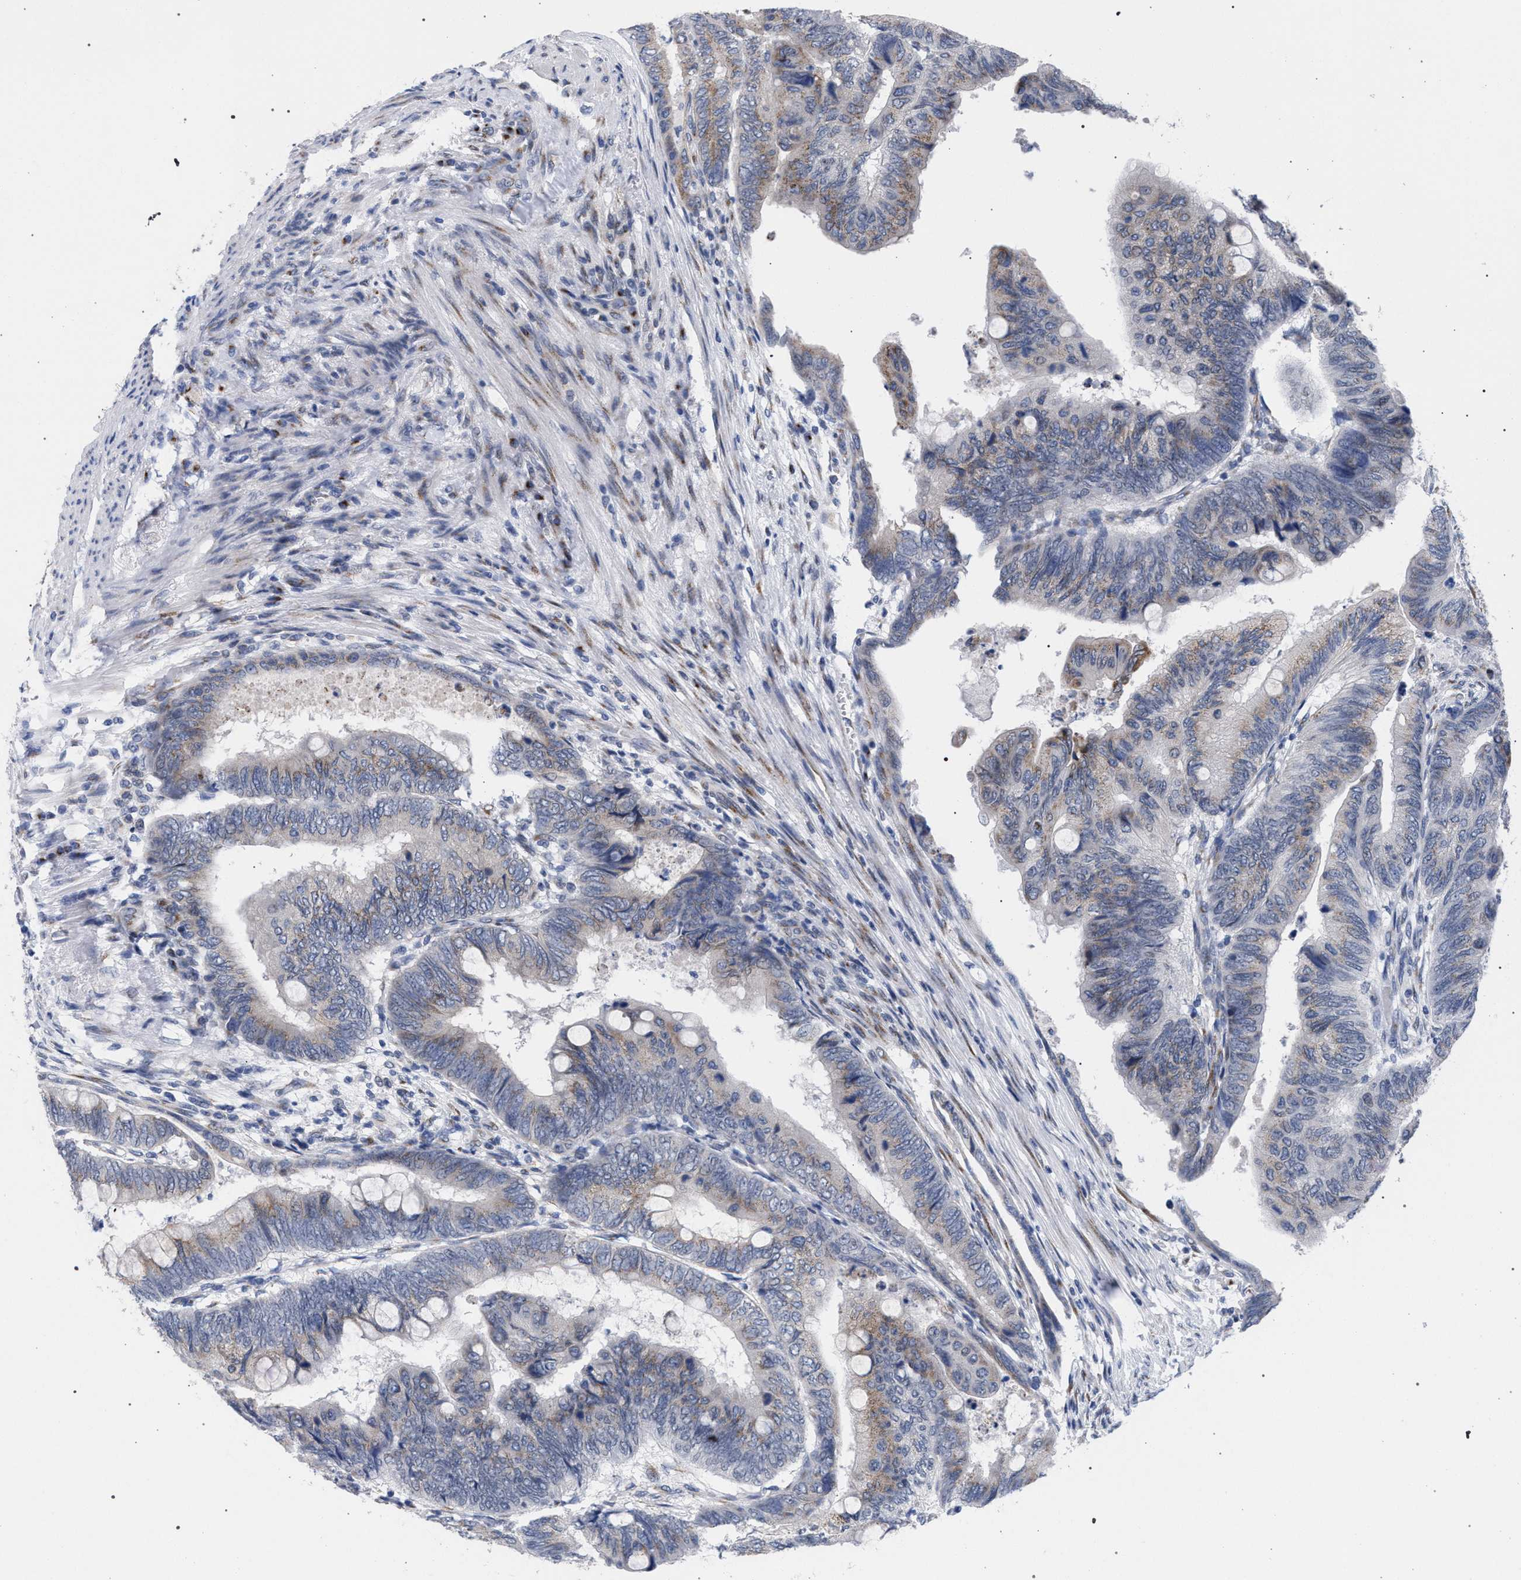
{"staining": {"intensity": "weak", "quantity": "25%-75%", "location": "cytoplasmic/membranous"}, "tissue": "colorectal cancer", "cell_type": "Tumor cells", "image_type": "cancer", "snomed": [{"axis": "morphology", "description": "Normal tissue, NOS"}, {"axis": "morphology", "description": "Adenocarcinoma, NOS"}, {"axis": "topography", "description": "Rectum"}, {"axis": "topography", "description": "Peripheral nerve tissue"}], "caption": "The image reveals staining of adenocarcinoma (colorectal), revealing weak cytoplasmic/membranous protein expression (brown color) within tumor cells.", "gene": "GOLGA2", "patient": {"sex": "male", "age": 92}}